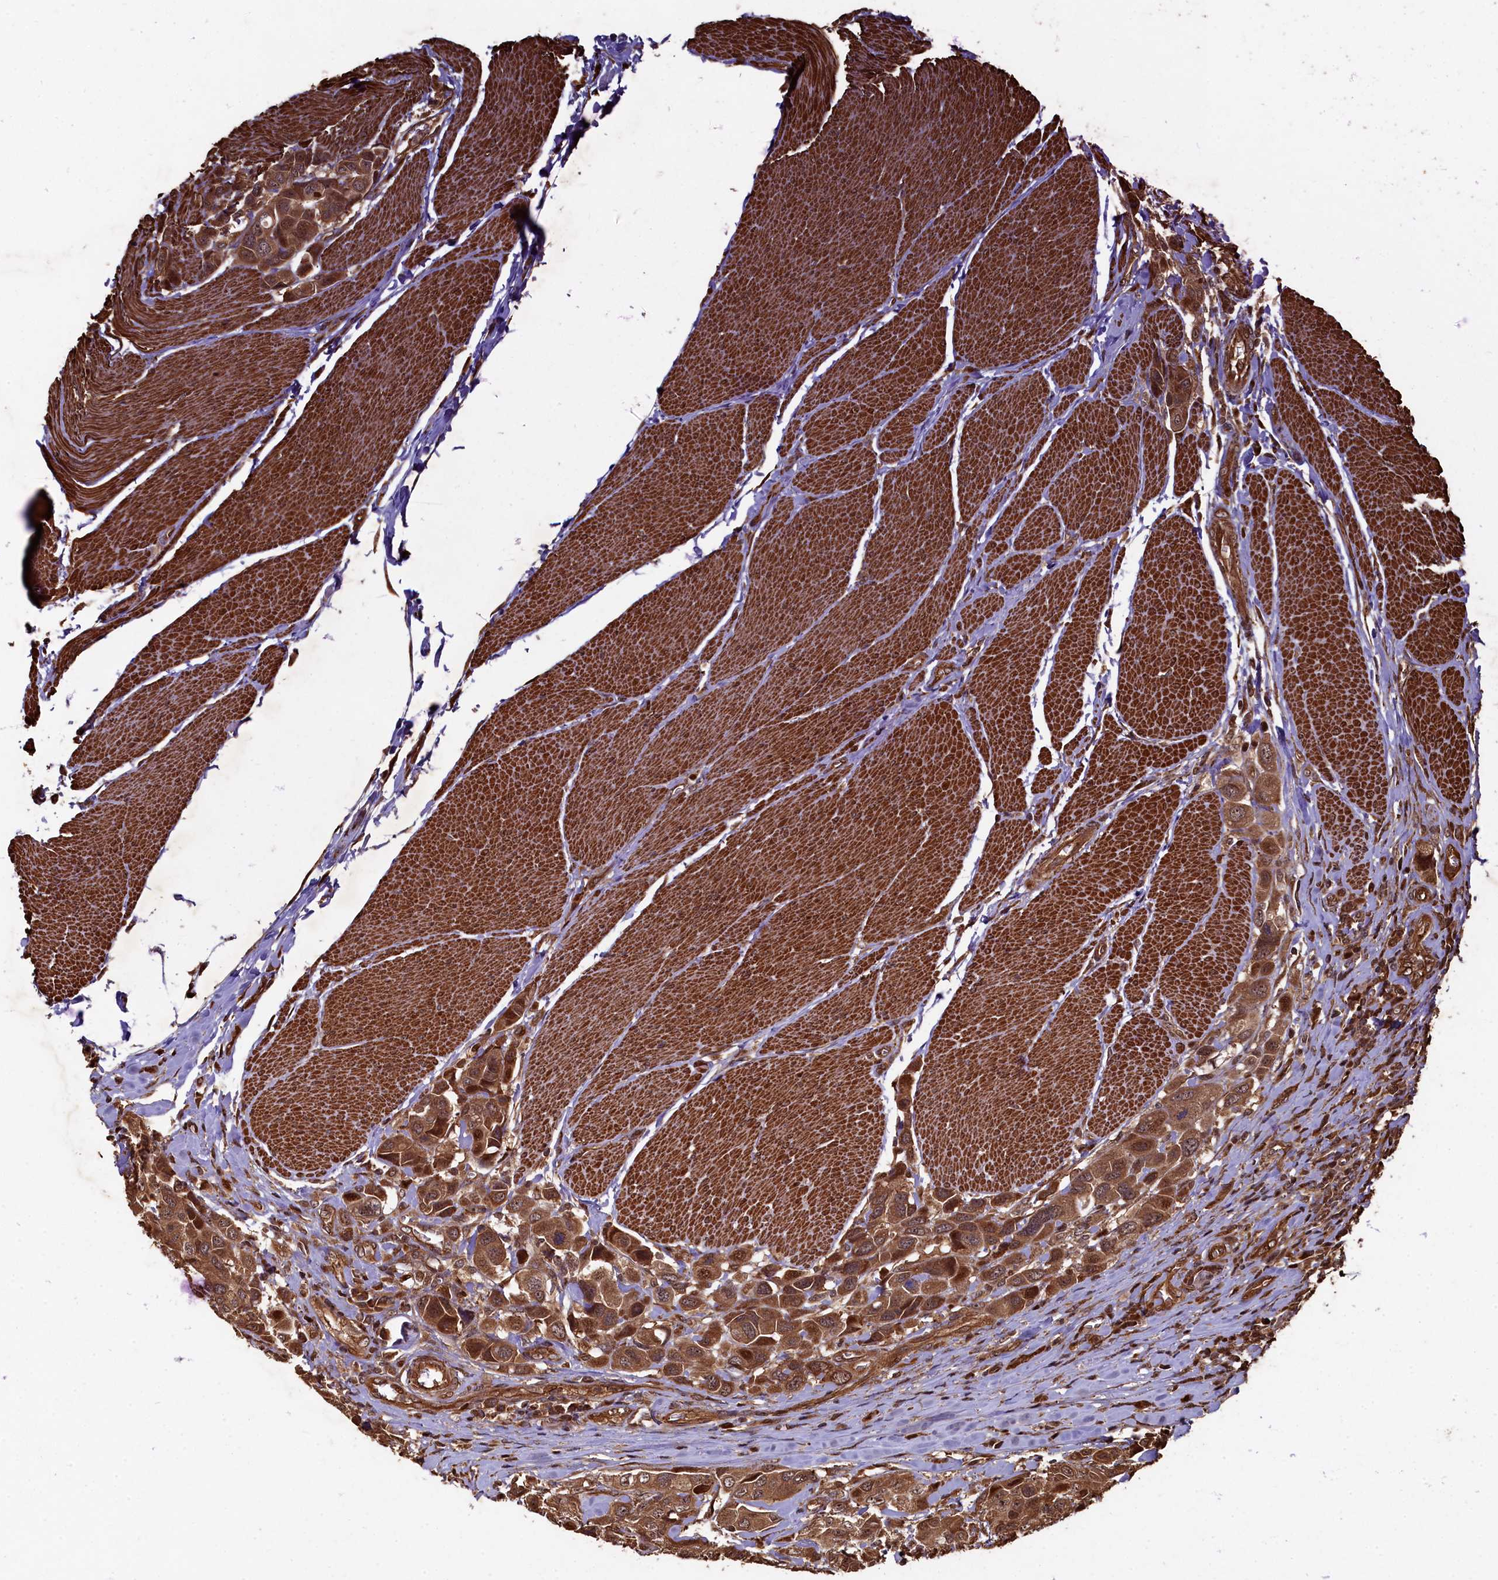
{"staining": {"intensity": "moderate", "quantity": ">75%", "location": "cytoplasmic/membranous"}, "tissue": "urothelial cancer", "cell_type": "Tumor cells", "image_type": "cancer", "snomed": [{"axis": "morphology", "description": "Urothelial carcinoma, High grade"}, {"axis": "topography", "description": "Urinary bladder"}], "caption": "Urothelial cancer stained for a protein (brown) reveals moderate cytoplasmic/membranous positive staining in about >75% of tumor cells.", "gene": "PIGN", "patient": {"sex": "male", "age": 50}}